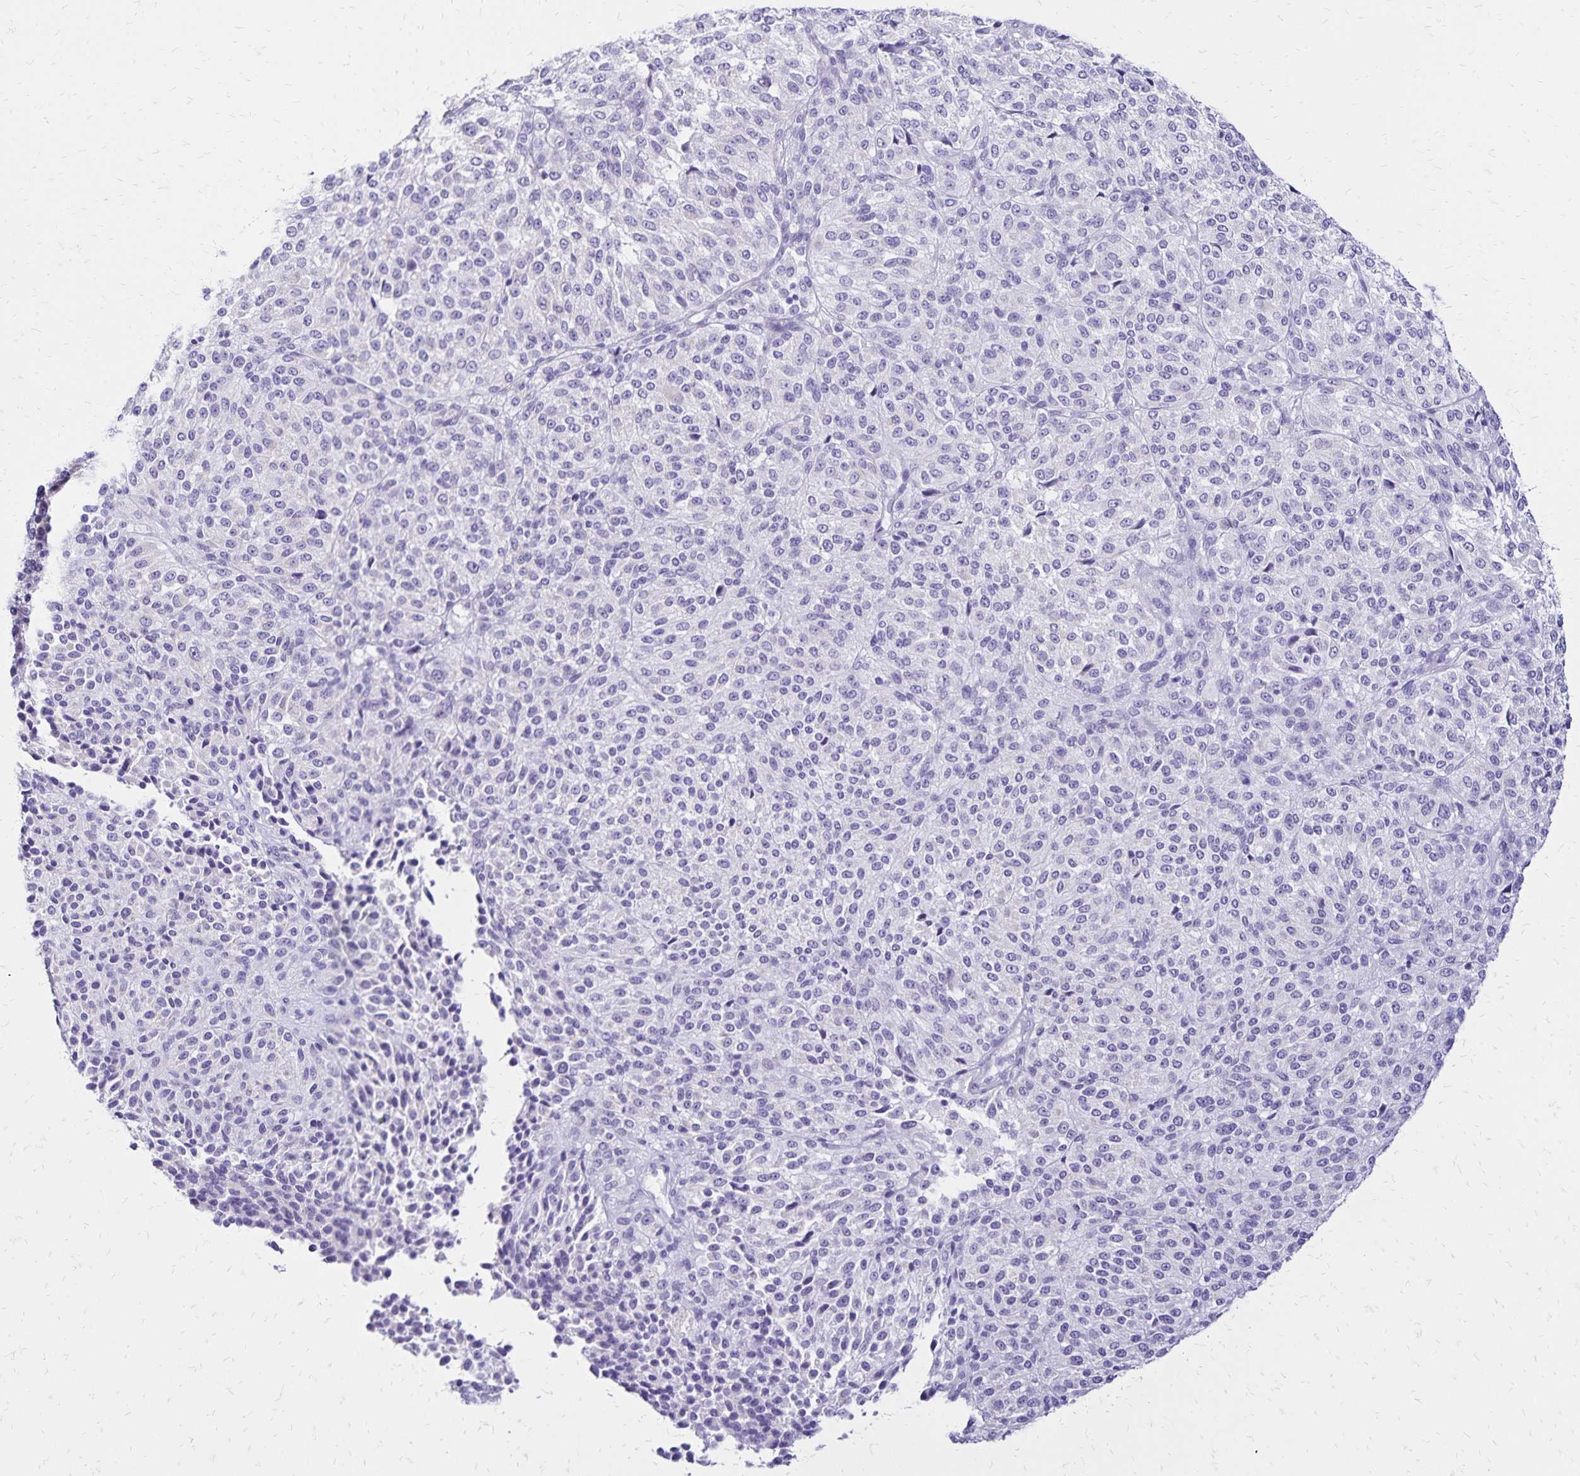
{"staining": {"intensity": "negative", "quantity": "none", "location": "none"}, "tissue": "melanoma", "cell_type": "Tumor cells", "image_type": "cancer", "snomed": [{"axis": "morphology", "description": "Malignant melanoma, Metastatic site"}, {"axis": "topography", "description": "Brain"}], "caption": "Malignant melanoma (metastatic site) was stained to show a protein in brown. There is no significant staining in tumor cells.", "gene": "LIN28B", "patient": {"sex": "female", "age": 56}}